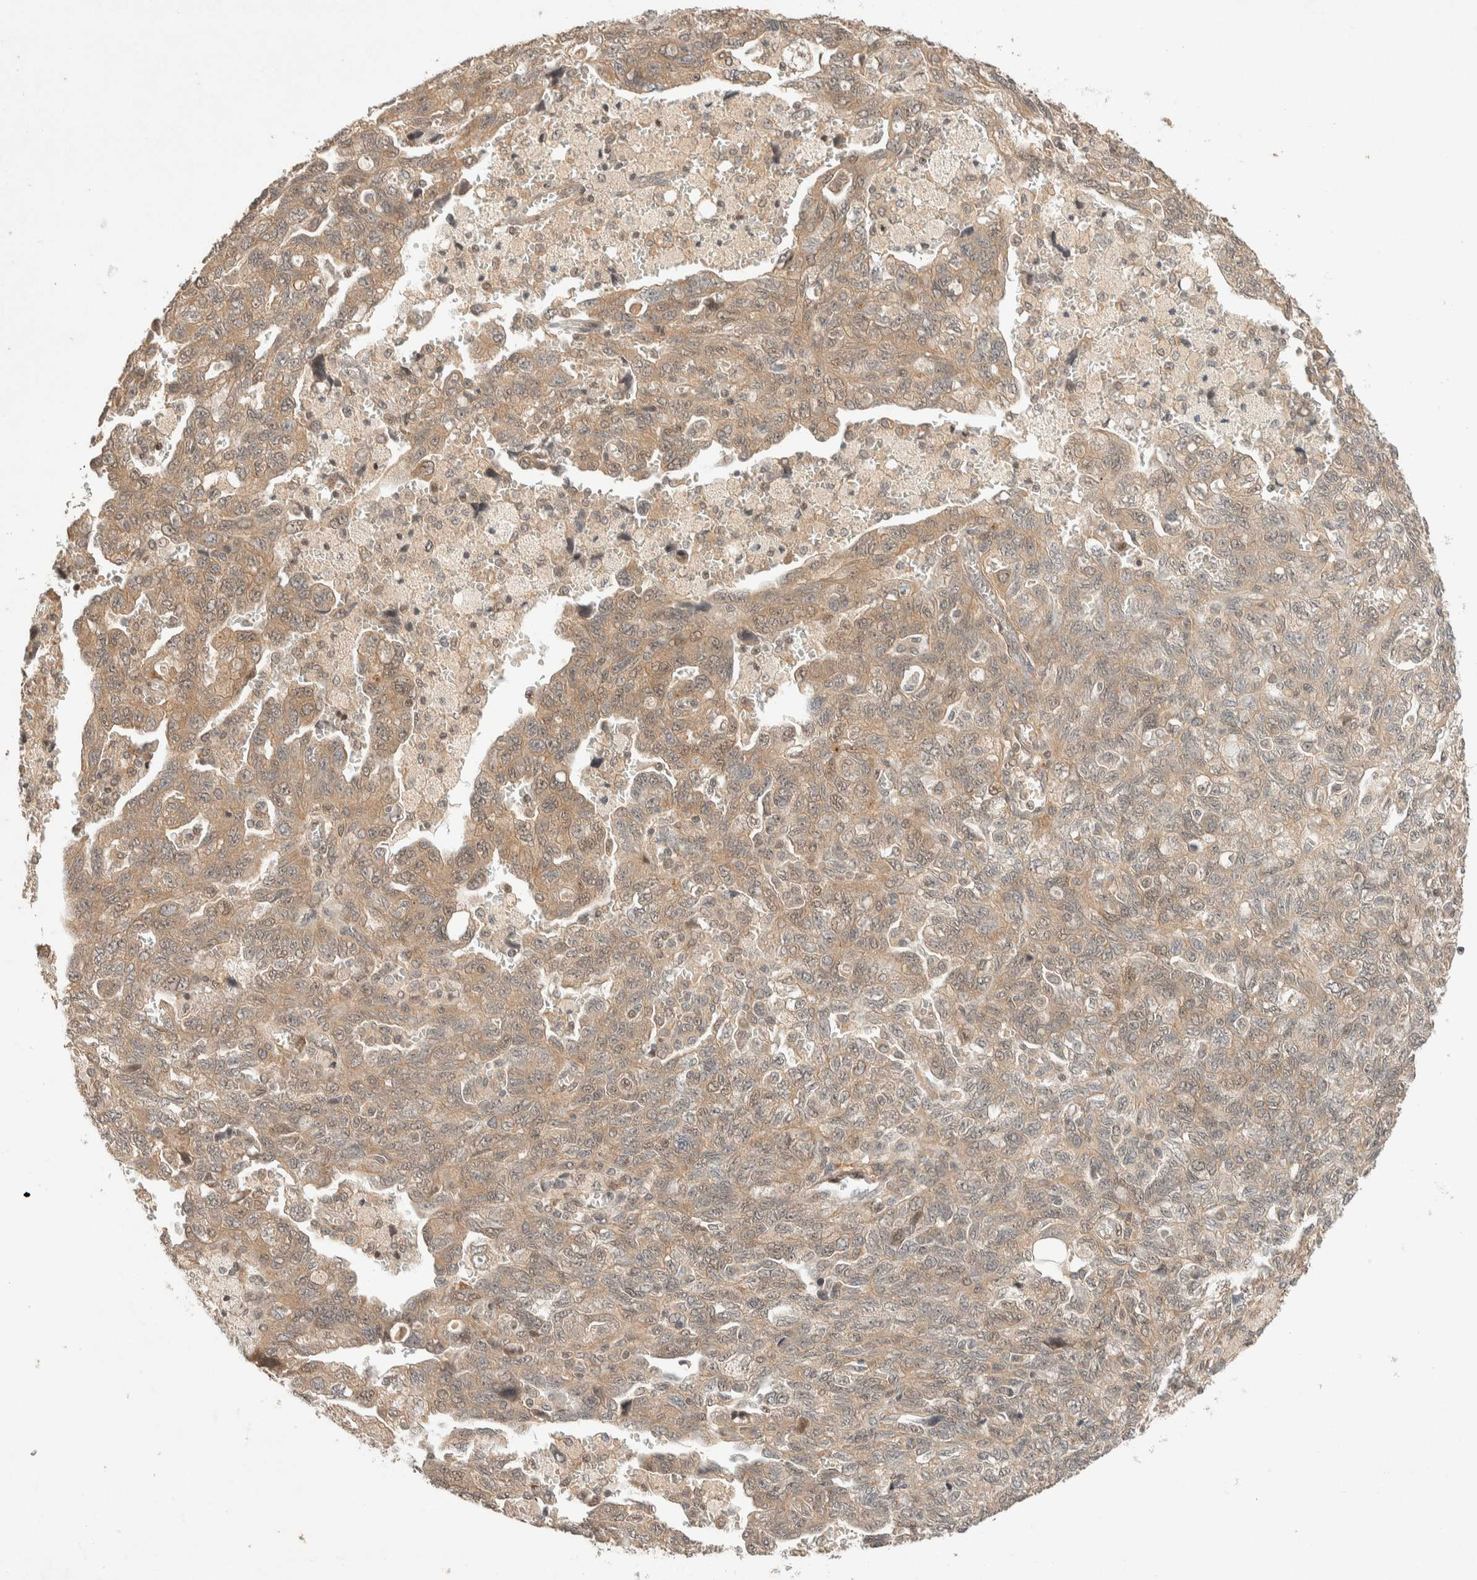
{"staining": {"intensity": "weak", "quantity": ">75%", "location": "cytoplasmic/membranous"}, "tissue": "ovarian cancer", "cell_type": "Tumor cells", "image_type": "cancer", "snomed": [{"axis": "morphology", "description": "Carcinoma, NOS"}, {"axis": "morphology", "description": "Cystadenocarcinoma, serous, NOS"}, {"axis": "topography", "description": "Ovary"}], "caption": "Human ovarian carcinoma stained with a protein marker shows weak staining in tumor cells.", "gene": "THRA", "patient": {"sex": "female", "age": 69}}